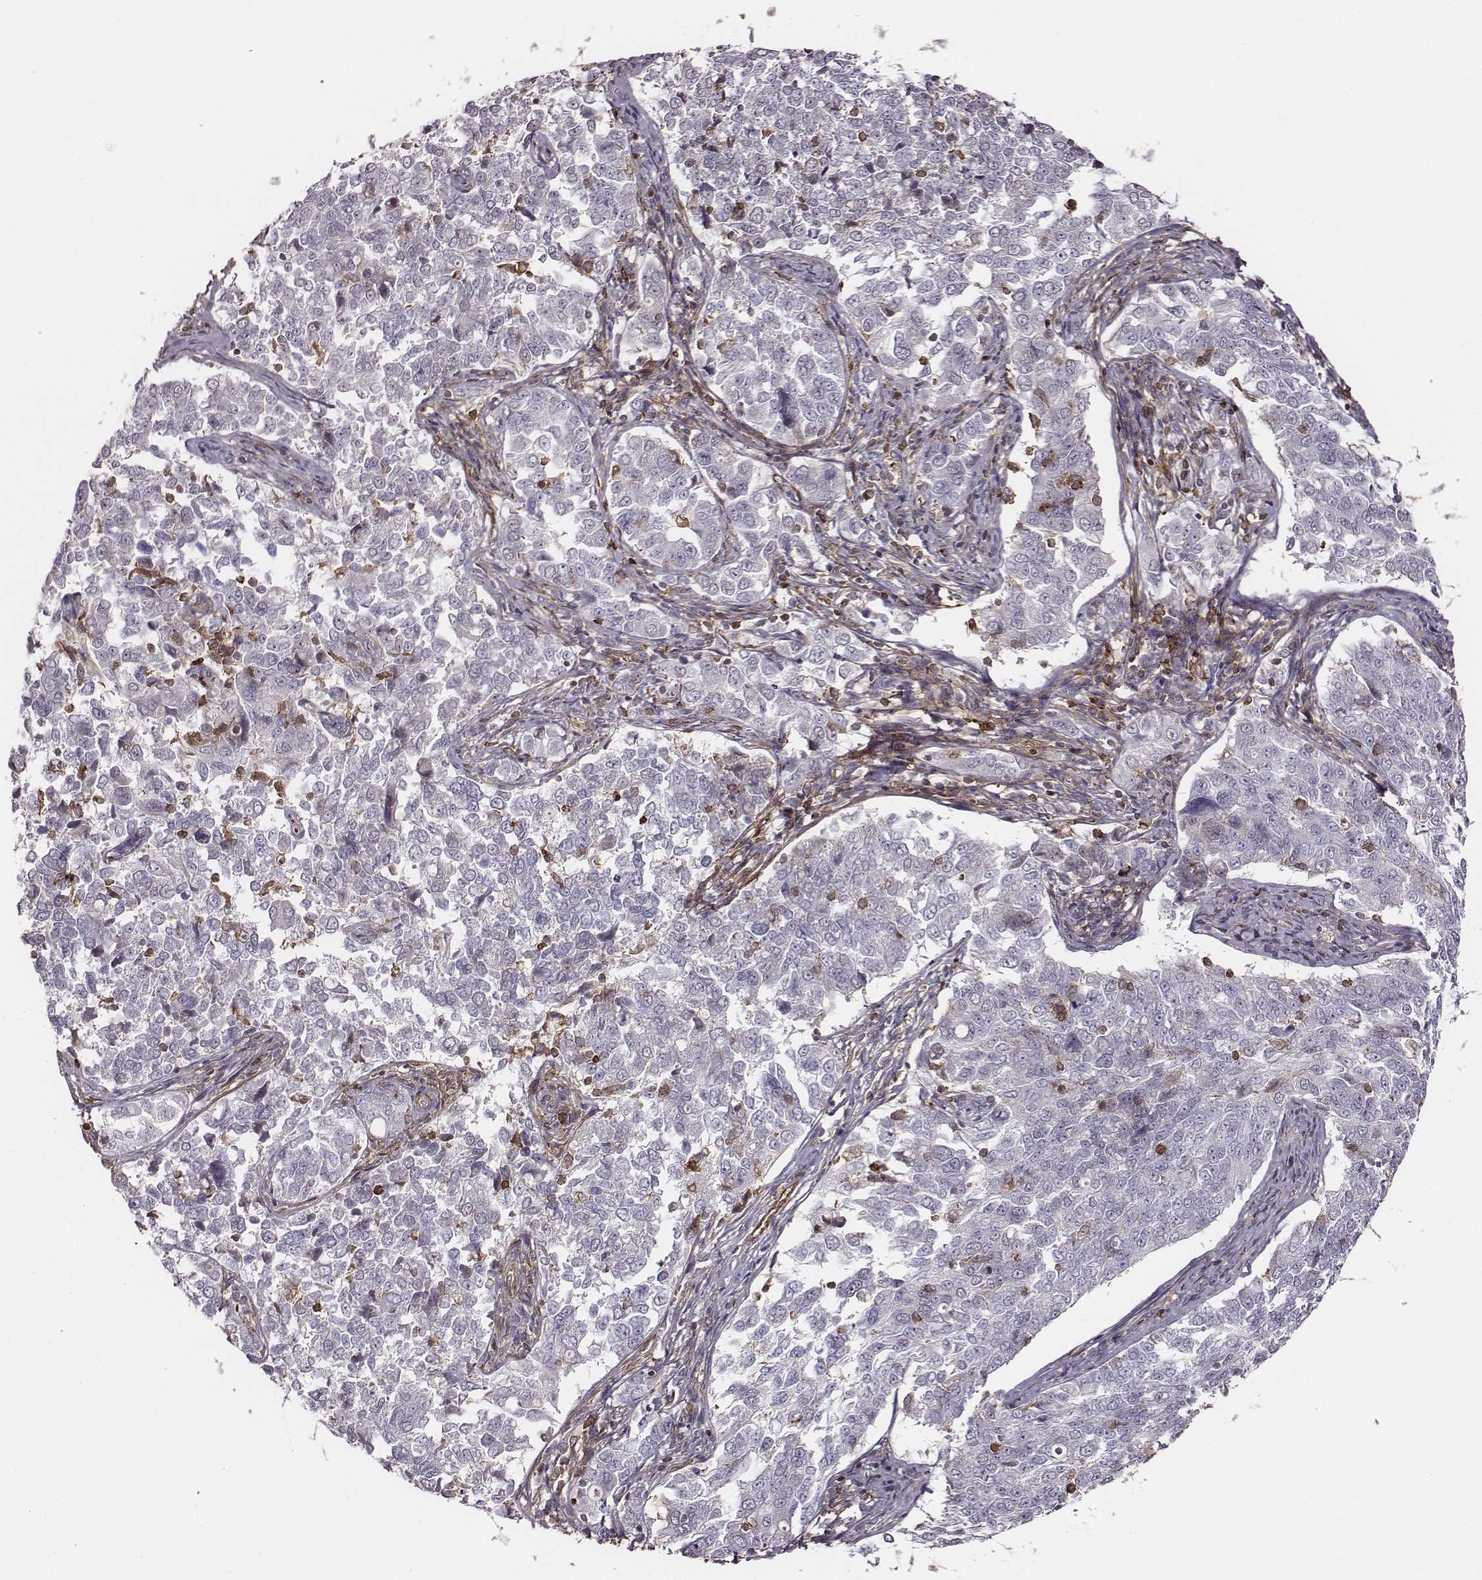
{"staining": {"intensity": "negative", "quantity": "none", "location": "none"}, "tissue": "endometrial cancer", "cell_type": "Tumor cells", "image_type": "cancer", "snomed": [{"axis": "morphology", "description": "Adenocarcinoma, NOS"}, {"axis": "topography", "description": "Endometrium"}], "caption": "A photomicrograph of human adenocarcinoma (endometrial) is negative for staining in tumor cells.", "gene": "ZYX", "patient": {"sex": "female", "age": 43}}